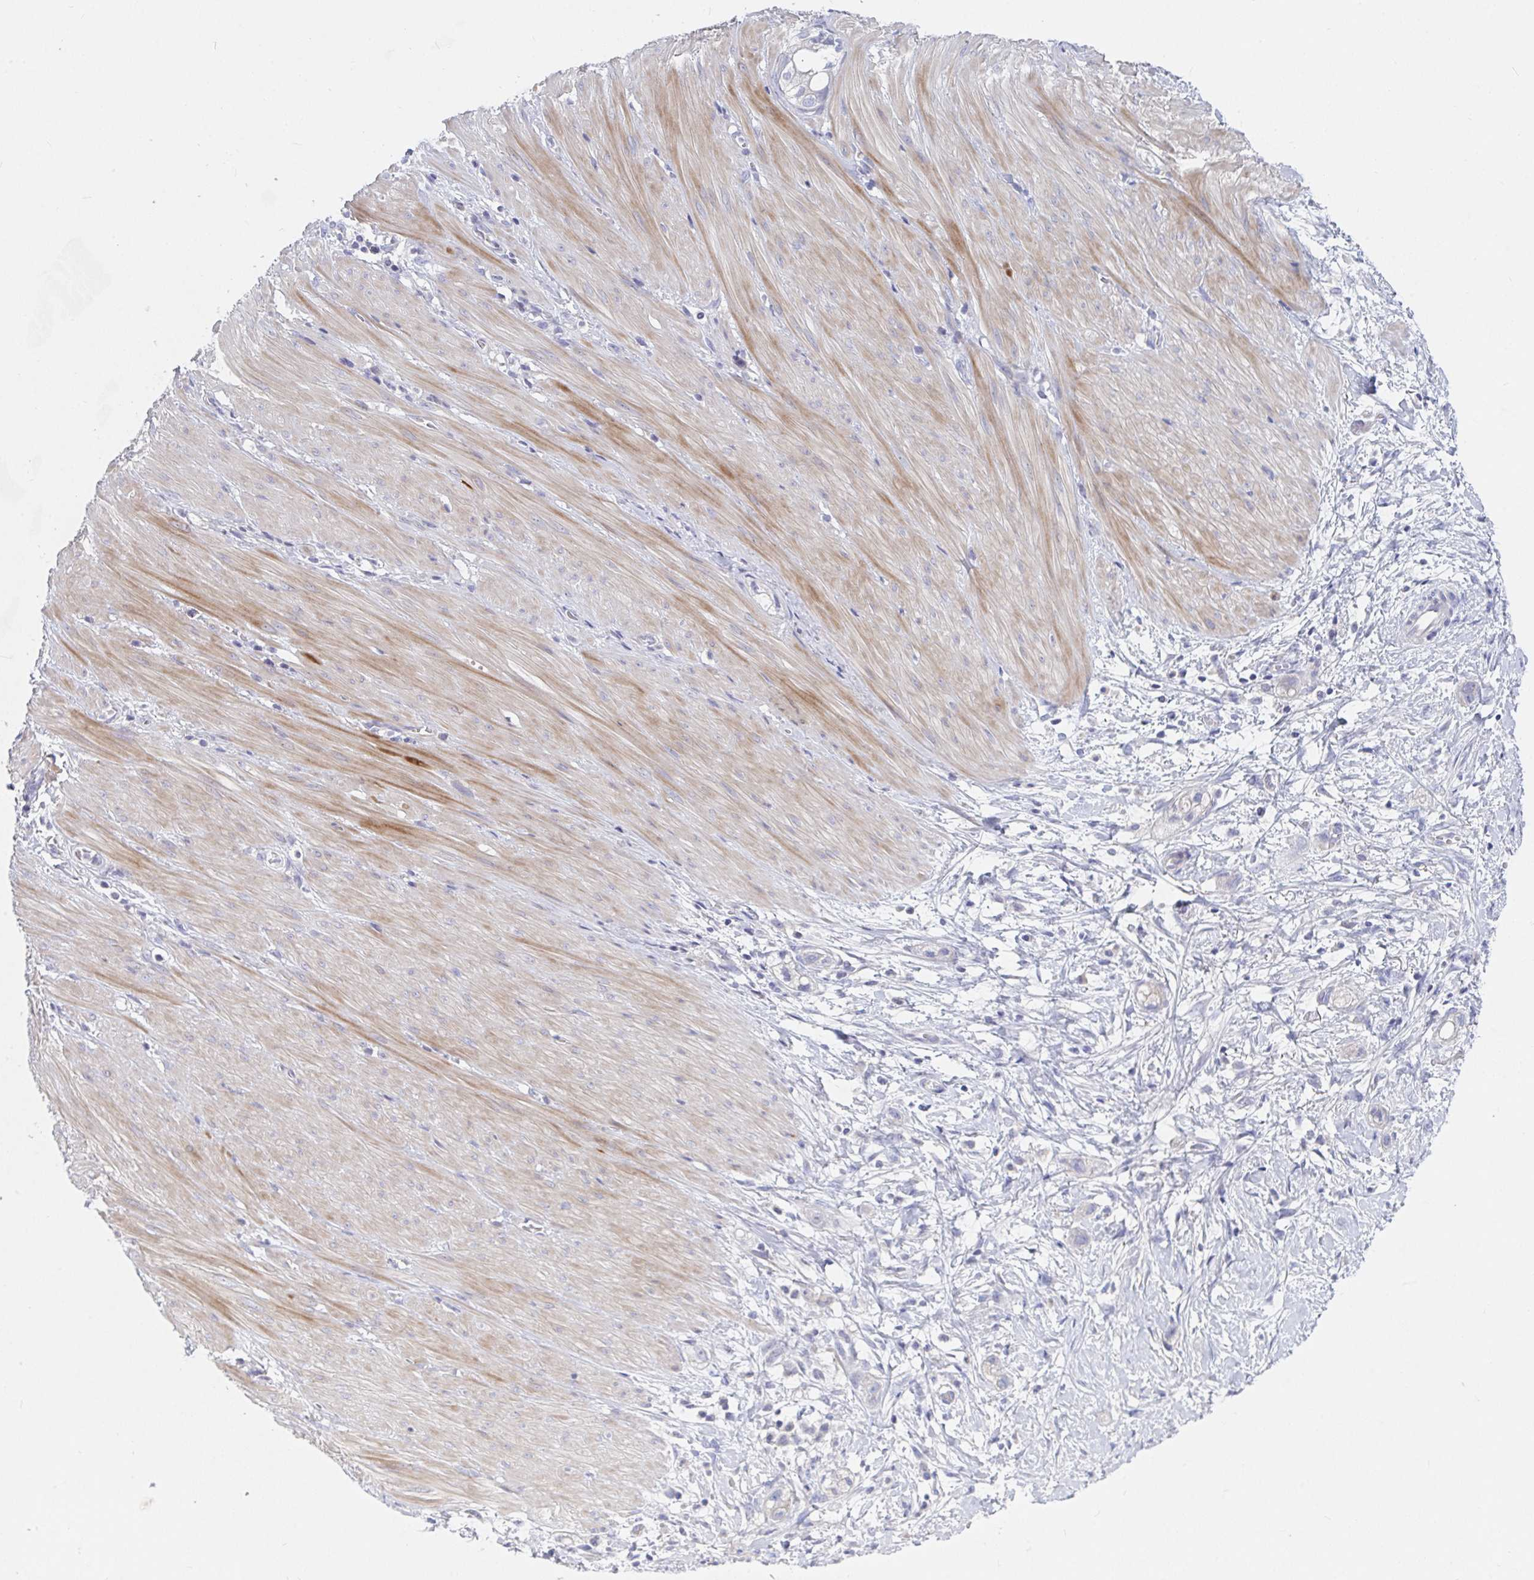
{"staining": {"intensity": "negative", "quantity": "none", "location": "none"}, "tissue": "stomach cancer", "cell_type": "Tumor cells", "image_type": "cancer", "snomed": [{"axis": "morphology", "description": "Adenocarcinoma, NOS"}, {"axis": "topography", "description": "Stomach"}, {"axis": "topography", "description": "Stomach, lower"}], "caption": "Micrograph shows no significant protein staining in tumor cells of stomach cancer (adenocarcinoma).", "gene": "ZNF561", "patient": {"sex": "female", "age": 48}}